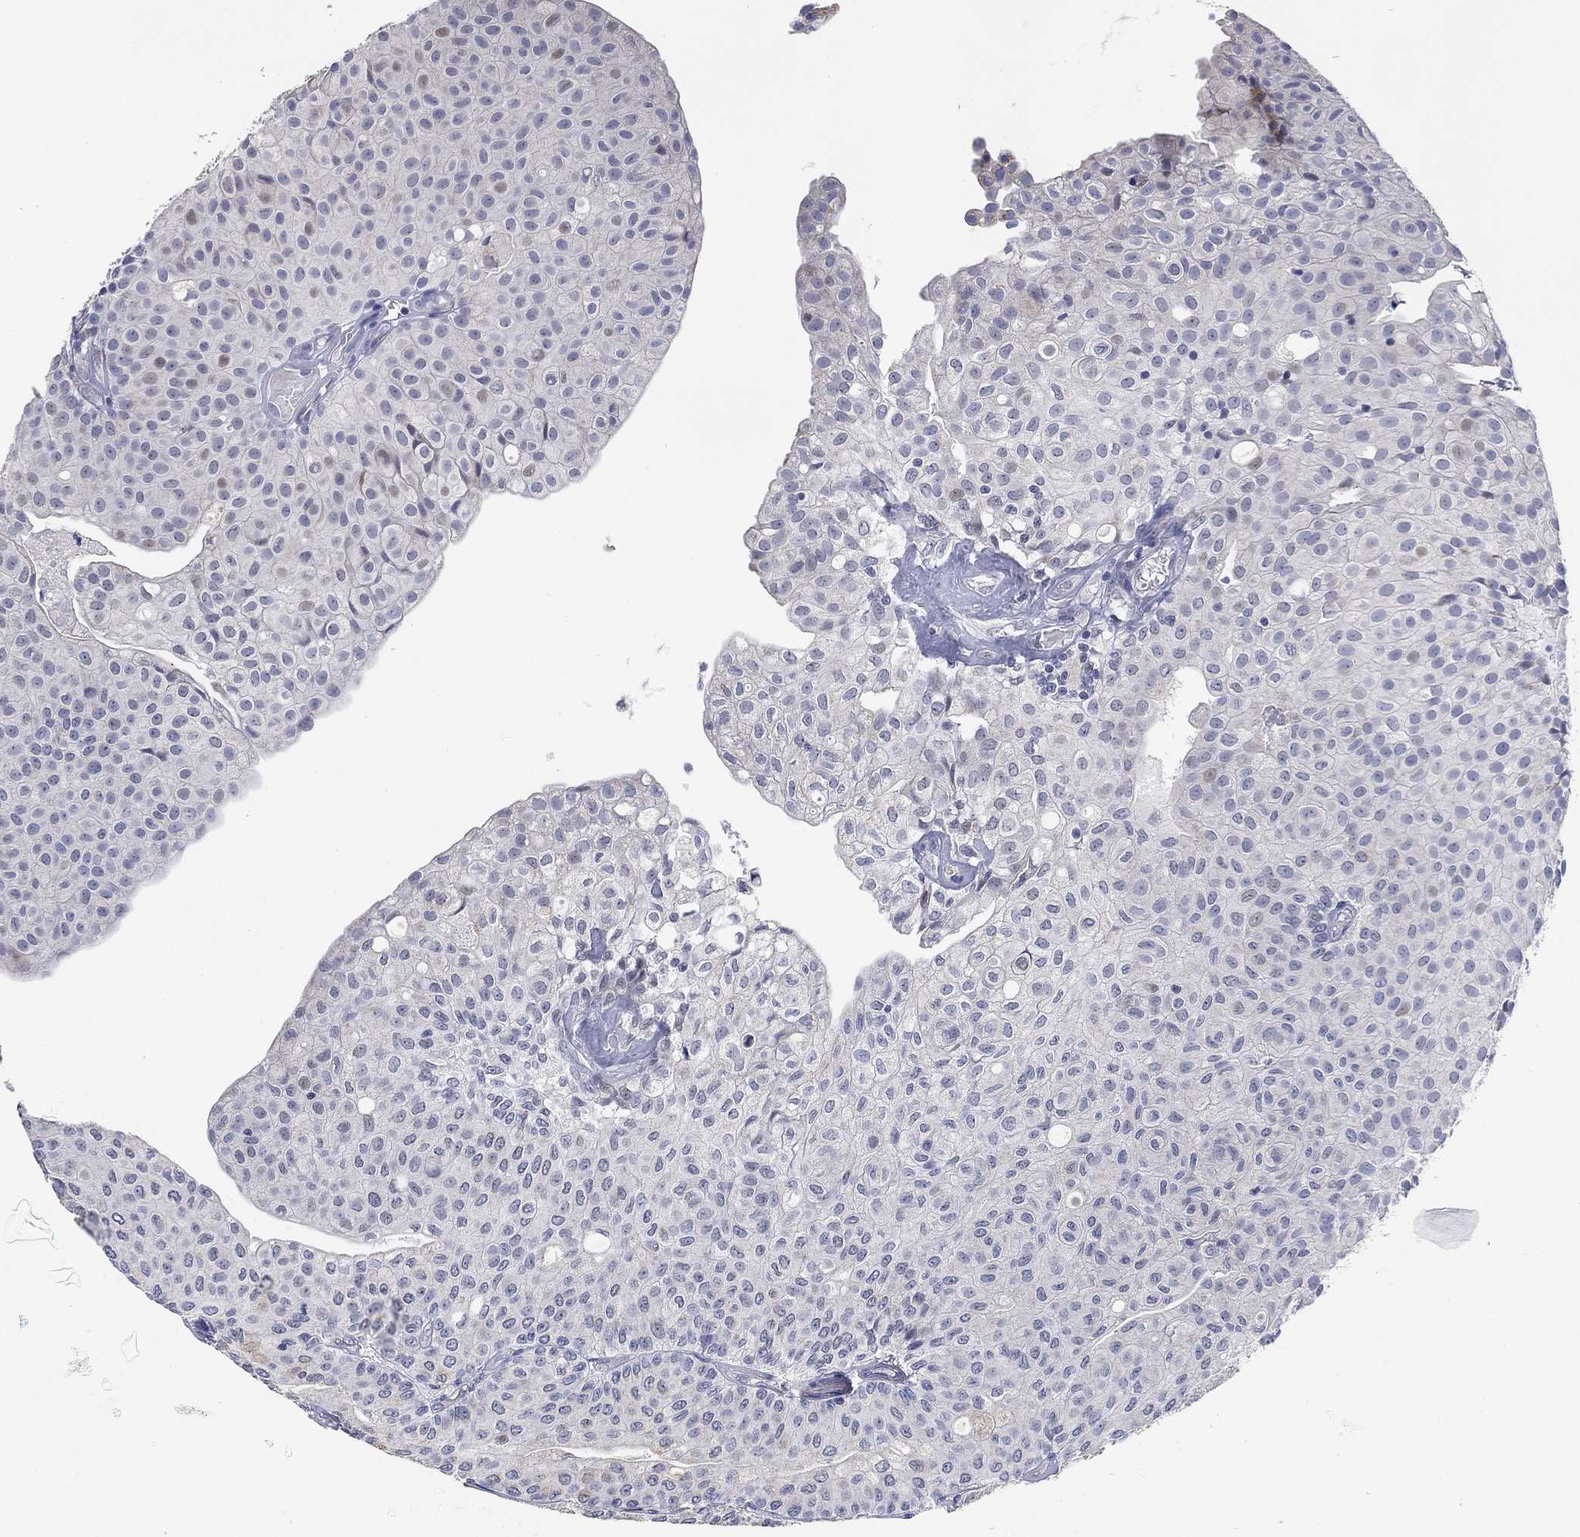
{"staining": {"intensity": "negative", "quantity": "none", "location": "none"}, "tissue": "urothelial cancer", "cell_type": "Tumor cells", "image_type": "cancer", "snomed": [{"axis": "morphology", "description": "Urothelial carcinoma, Low grade"}, {"axis": "topography", "description": "Urinary bladder"}], "caption": "DAB immunohistochemical staining of low-grade urothelial carcinoma displays no significant staining in tumor cells.", "gene": "SLC48A1", "patient": {"sex": "male", "age": 89}}